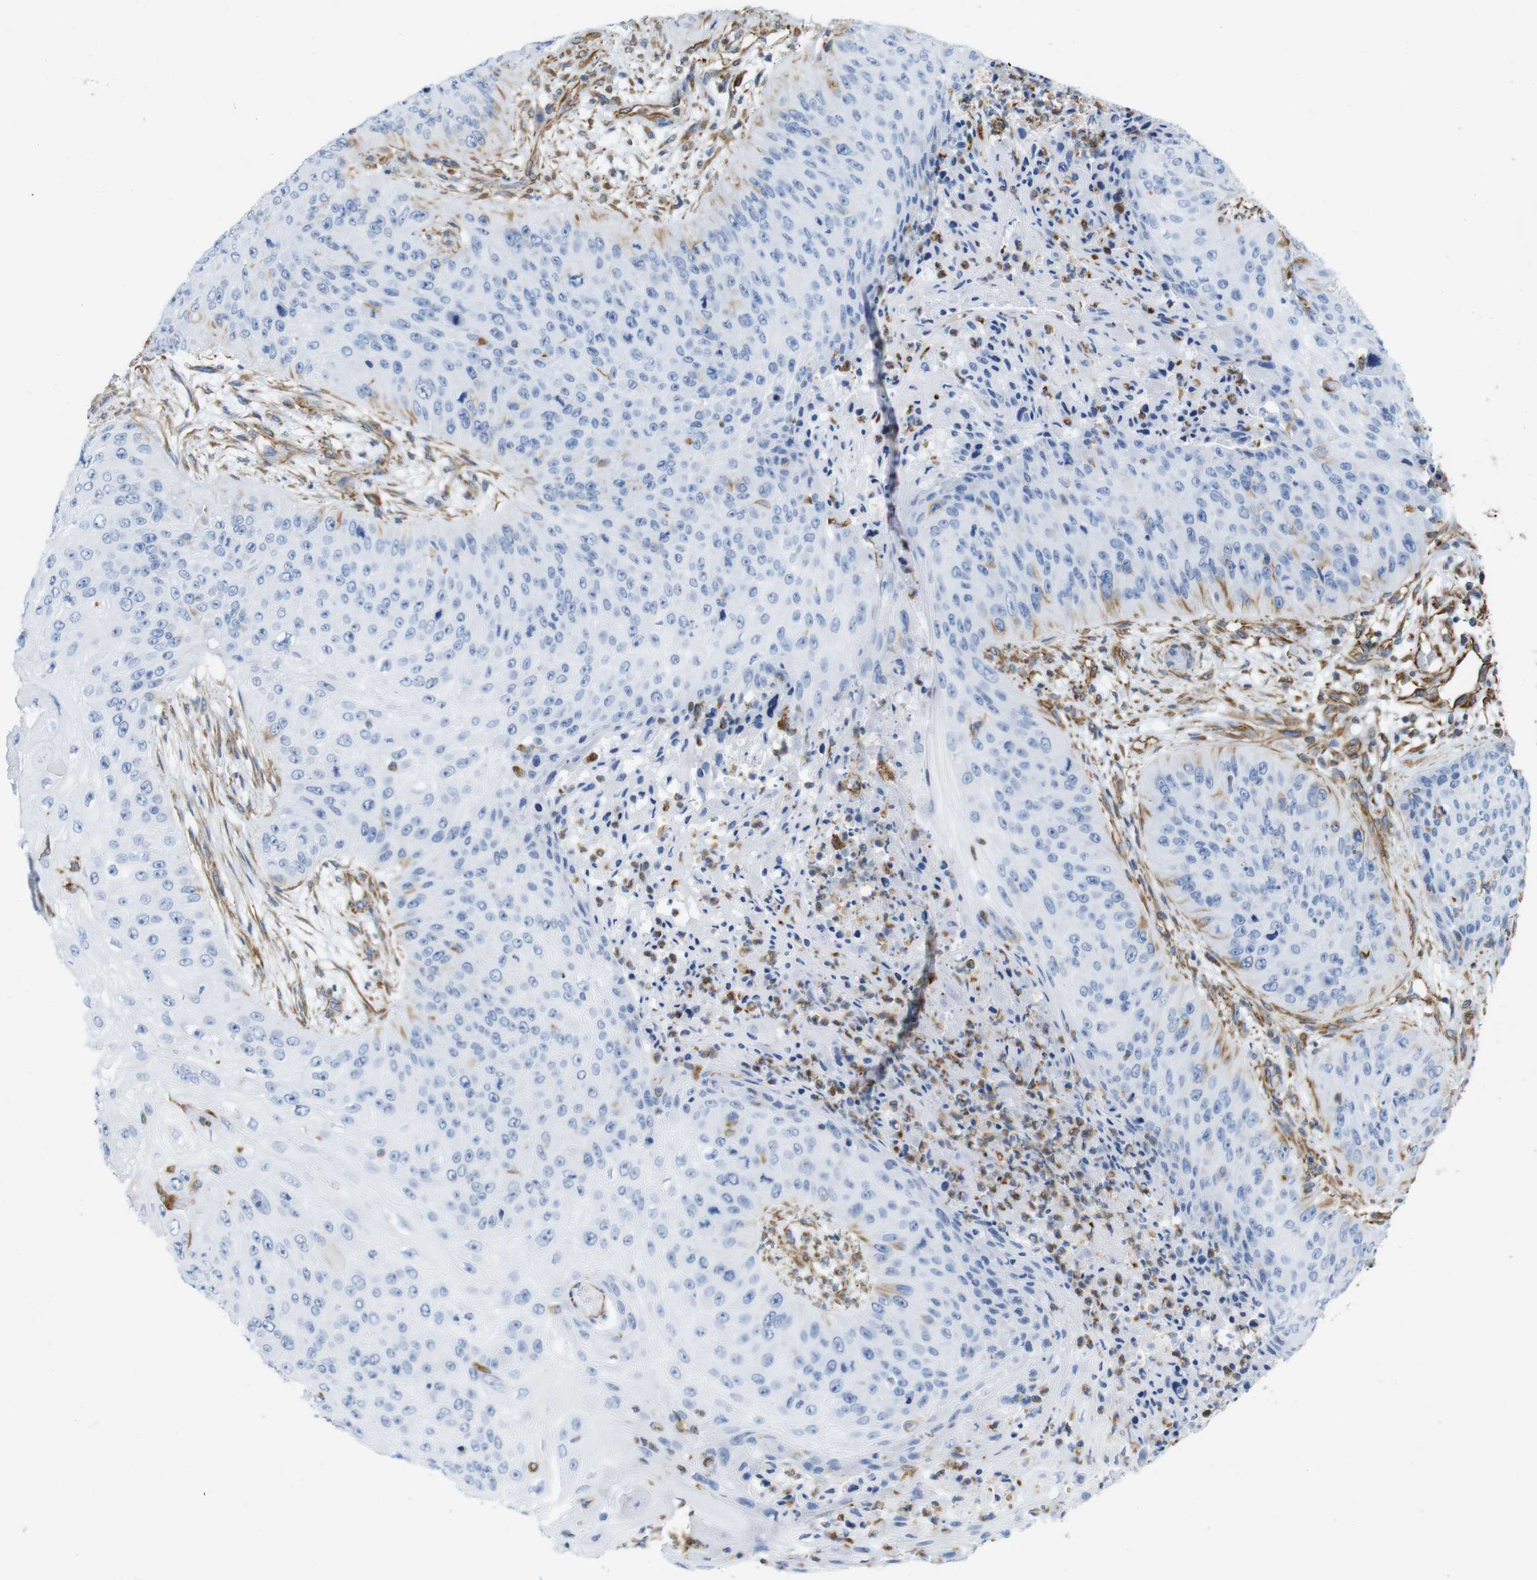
{"staining": {"intensity": "negative", "quantity": "none", "location": "none"}, "tissue": "skin cancer", "cell_type": "Tumor cells", "image_type": "cancer", "snomed": [{"axis": "morphology", "description": "Squamous cell carcinoma, NOS"}, {"axis": "topography", "description": "Skin"}], "caption": "Tumor cells are negative for brown protein staining in skin squamous cell carcinoma. Brightfield microscopy of immunohistochemistry (IHC) stained with DAB (brown) and hematoxylin (blue), captured at high magnification.", "gene": "MS4A10", "patient": {"sex": "female", "age": 80}}